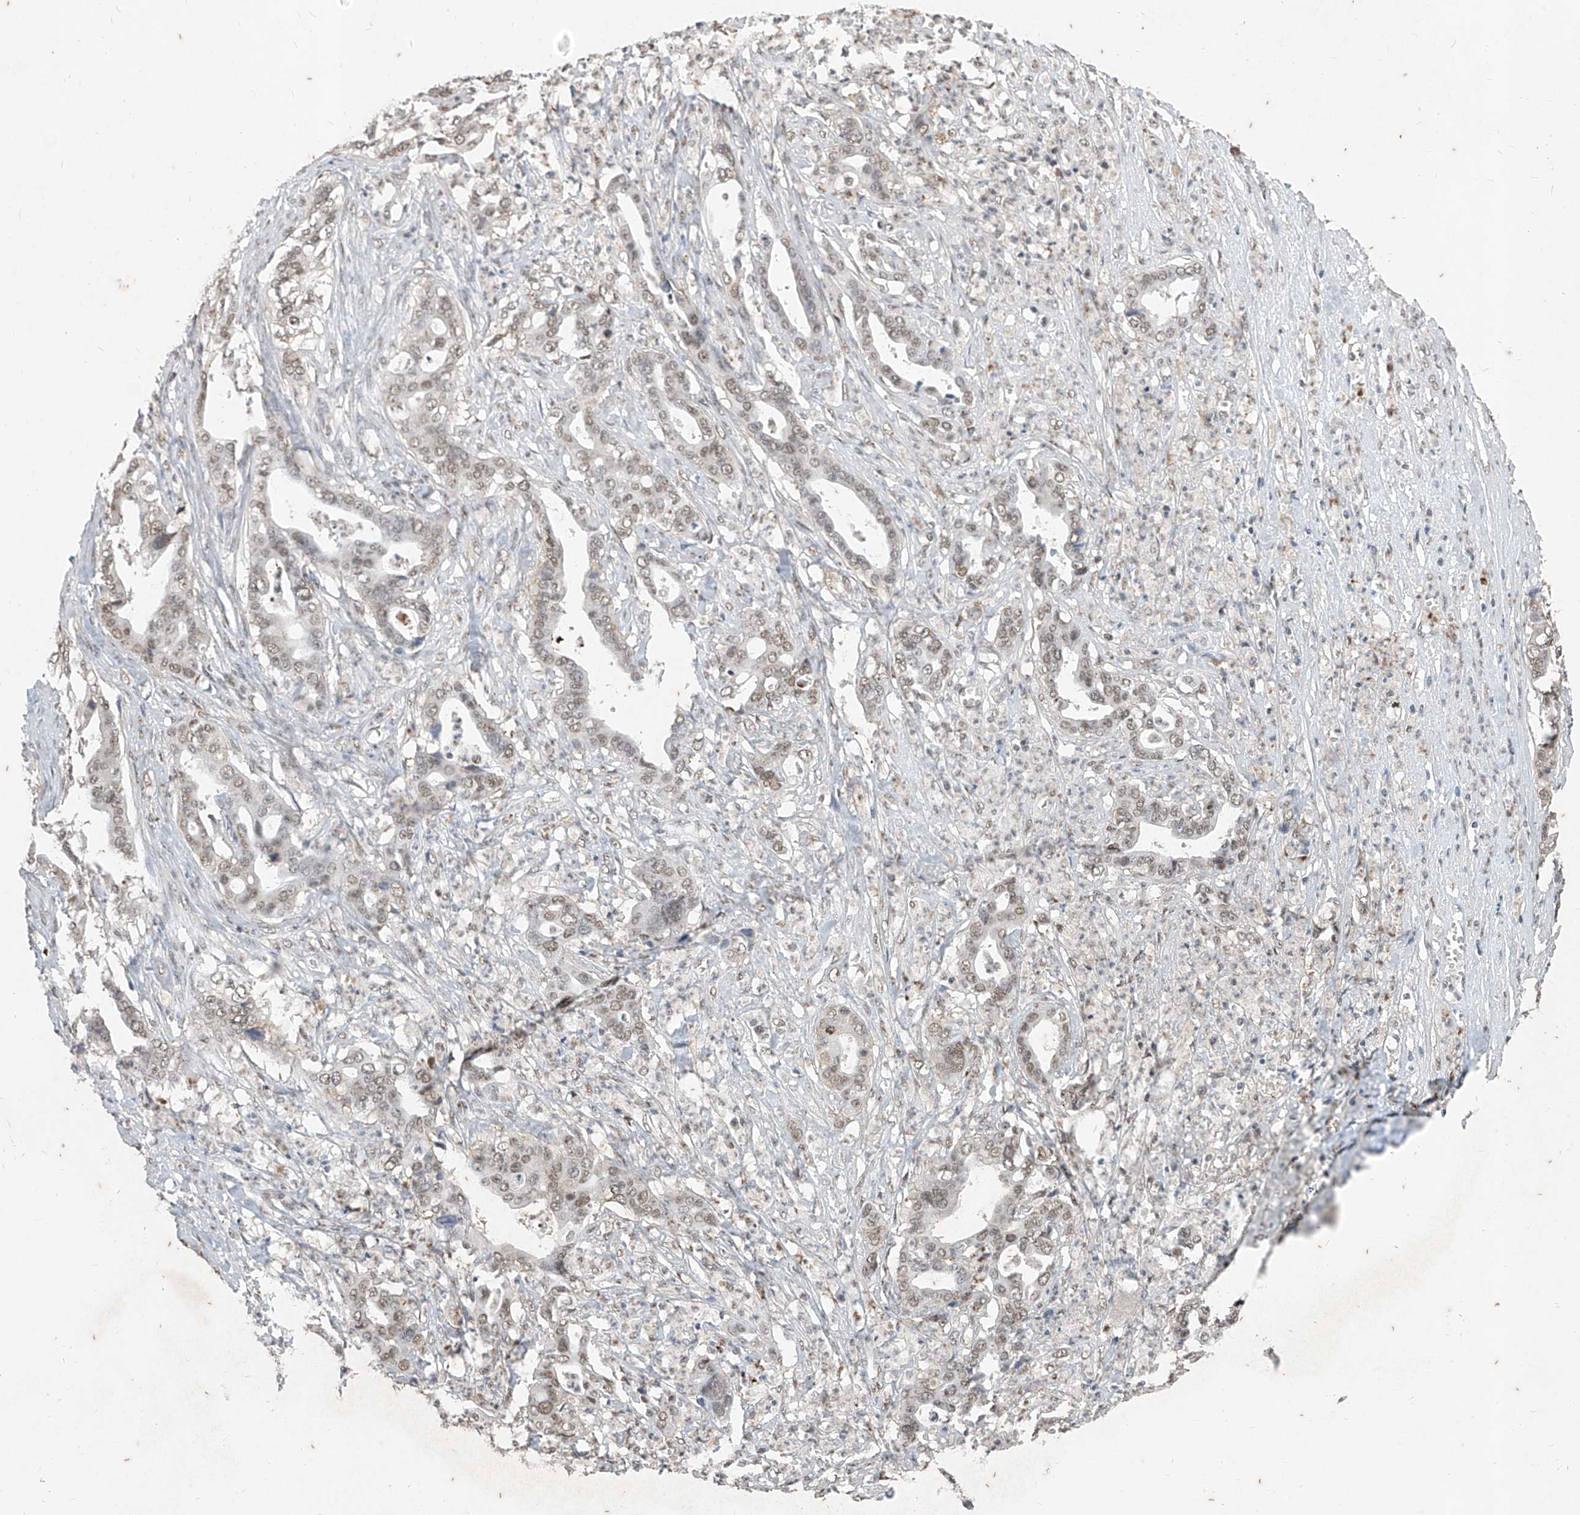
{"staining": {"intensity": "weak", "quantity": "25%-75%", "location": "nuclear"}, "tissue": "liver cancer", "cell_type": "Tumor cells", "image_type": "cancer", "snomed": [{"axis": "morphology", "description": "Cholangiocarcinoma"}, {"axis": "topography", "description": "Liver"}], "caption": "Immunohistochemistry histopathology image of neoplastic tissue: cholangiocarcinoma (liver) stained using immunohistochemistry (IHC) exhibits low levels of weak protein expression localized specifically in the nuclear of tumor cells, appearing as a nuclear brown color.", "gene": "TFEC", "patient": {"sex": "female", "age": 61}}